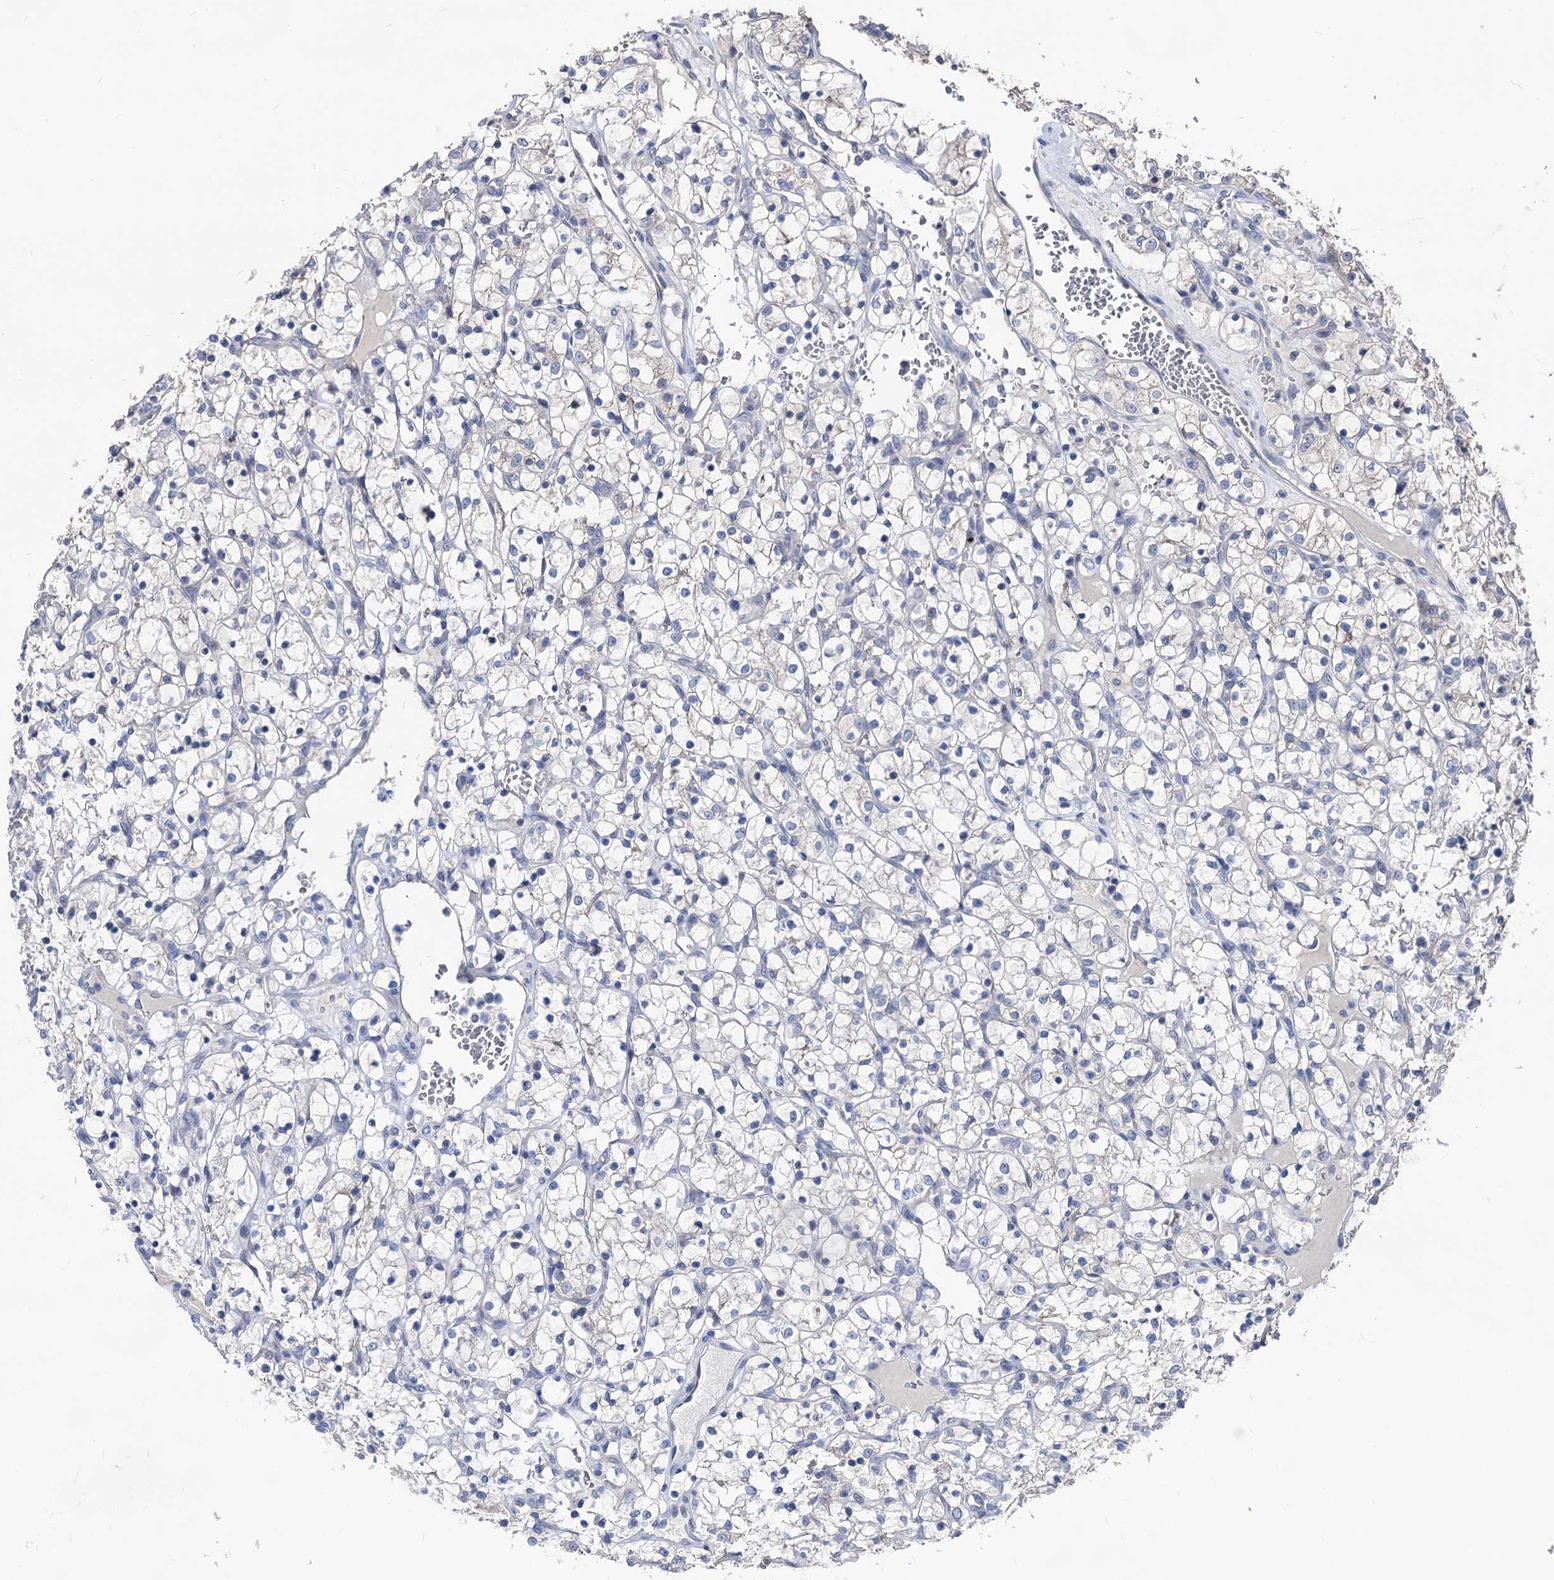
{"staining": {"intensity": "negative", "quantity": "none", "location": "none"}, "tissue": "renal cancer", "cell_type": "Tumor cells", "image_type": "cancer", "snomed": [{"axis": "morphology", "description": "Adenocarcinoma, NOS"}, {"axis": "topography", "description": "Kidney"}], "caption": "Renal adenocarcinoma stained for a protein using immunohistochemistry shows no expression tumor cells.", "gene": "SMAGP", "patient": {"sex": "female", "age": 69}}